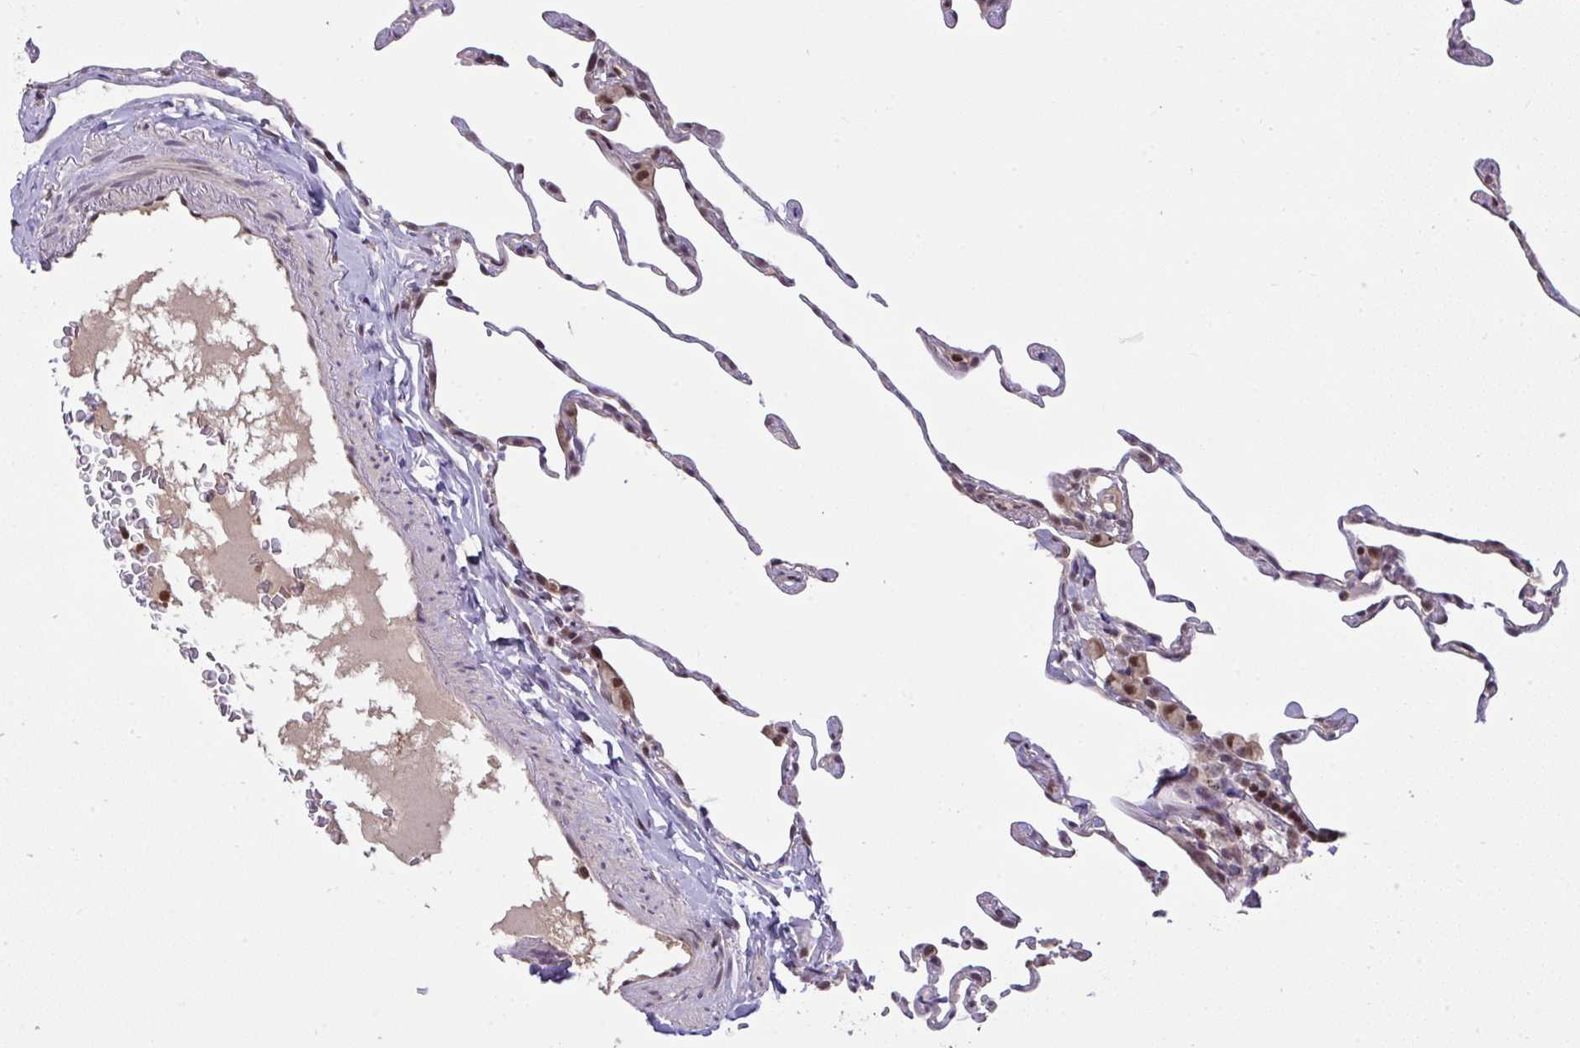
{"staining": {"intensity": "moderate", "quantity": "25%-75%", "location": "nuclear"}, "tissue": "lung", "cell_type": "Alveolar cells", "image_type": "normal", "snomed": [{"axis": "morphology", "description": "Normal tissue, NOS"}, {"axis": "topography", "description": "Lung"}], "caption": "Immunohistochemical staining of unremarkable lung demonstrates 25%-75% levels of moderate nuclear protein expression in approximately 25%-75% of alveolar cells. The staining was performed using DAB, with brown indicating positive protein expression. Nuclei are stained blue with hematoxylin.", "gene": "KLF2", "patient": {"sex": "female", "age": 57}}